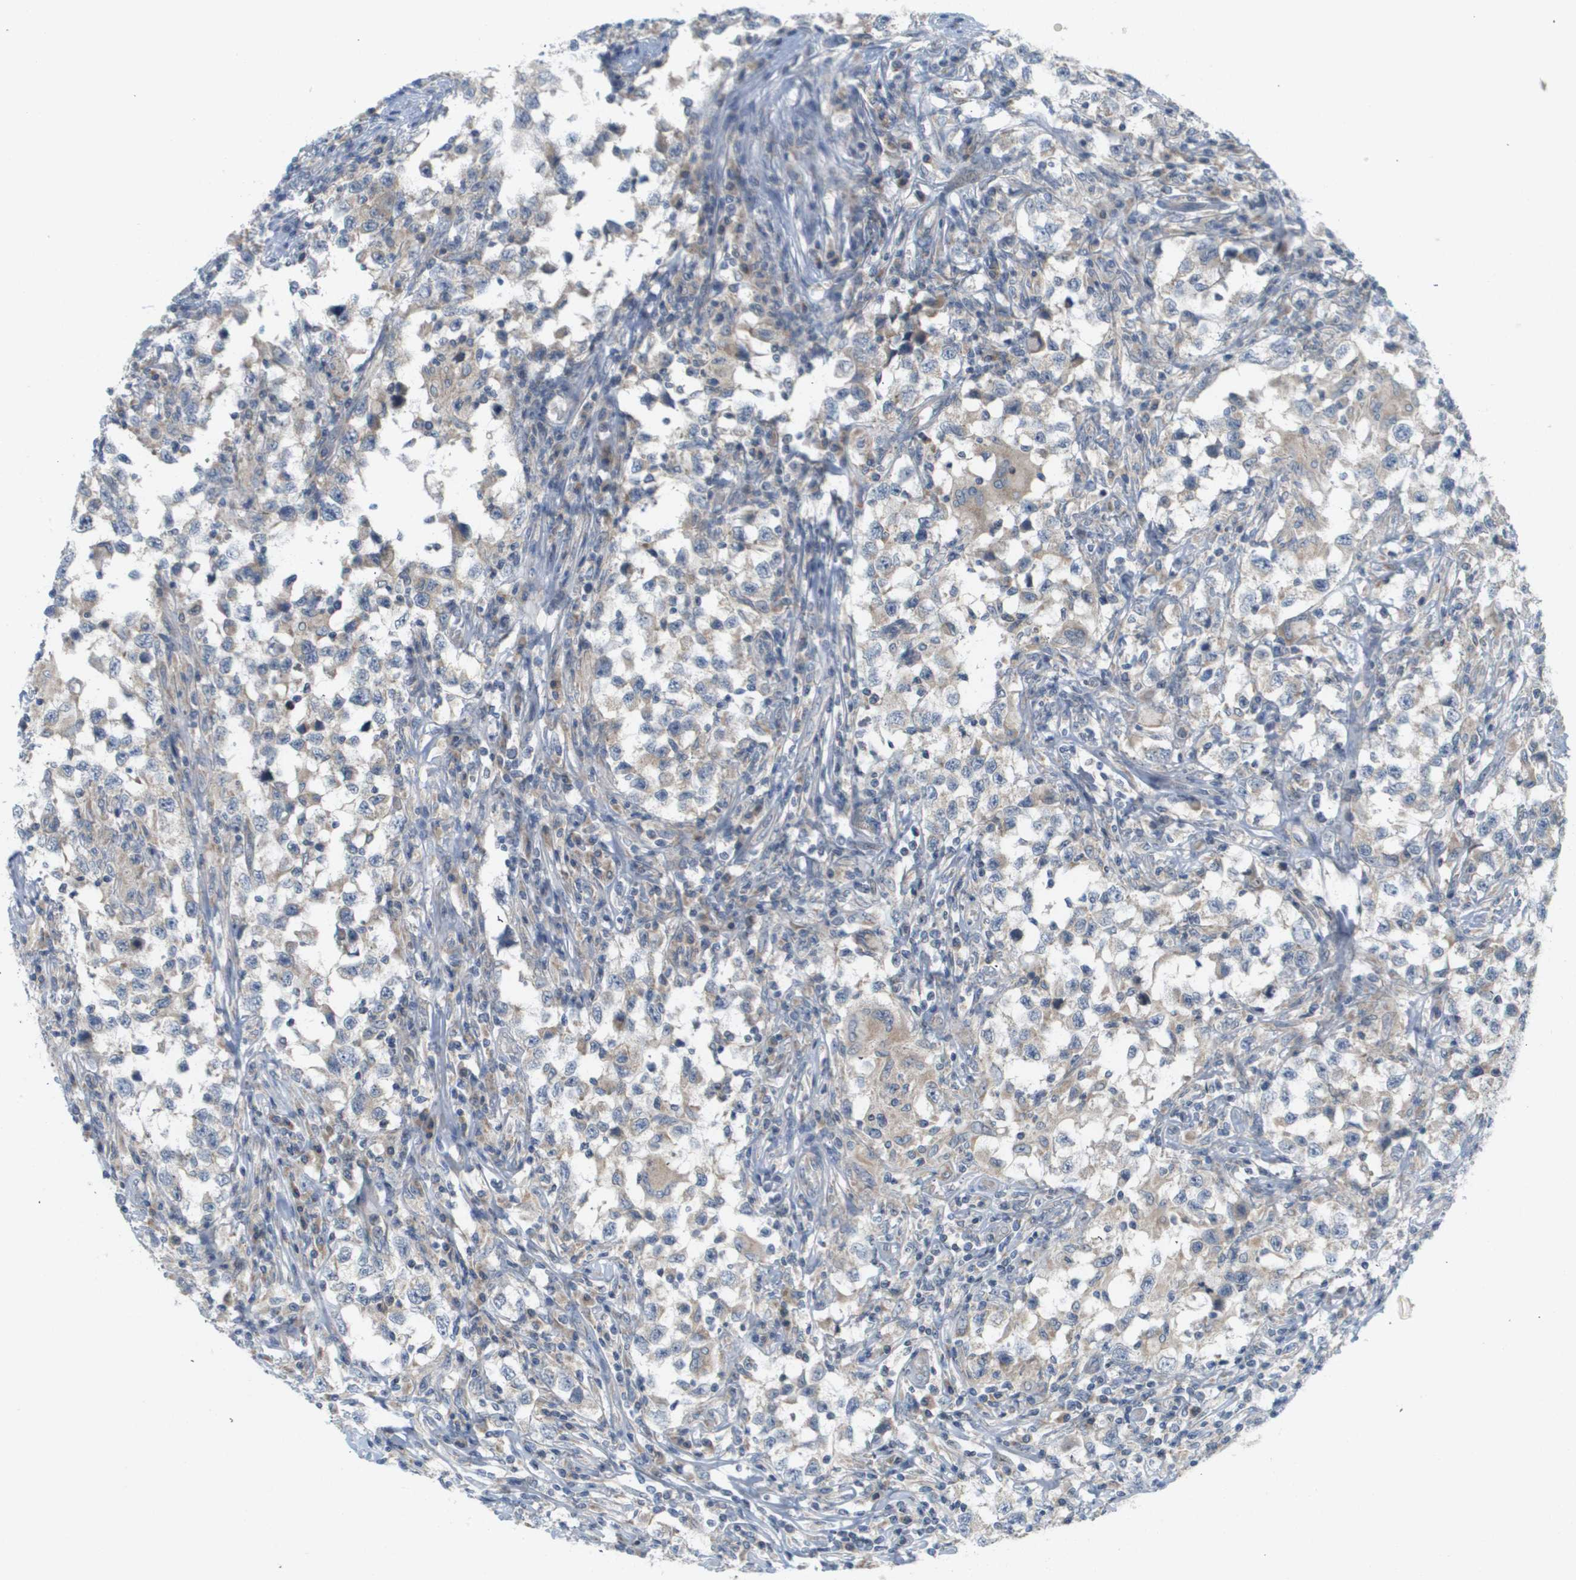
{"staining": {"intensity": "weak", "quantity": "<25%", "location": "cytoplasmic/membranous"}, "tissue": "testis cancer", "cell_type": "Tumor cells", "image_type": "cancer", "snomed": [{"axis": "morphology", "description": "Carcinoma, Embryonal, NOS"}, {"axis": "topography", "description": "Testis"}], "caption": "Photomicrograph shows no protein positivity in tumor cells of embryonal carcinoma (testis) tissue.", "gene": "PROC", "patient": {"sex": "male", "age": 21}}